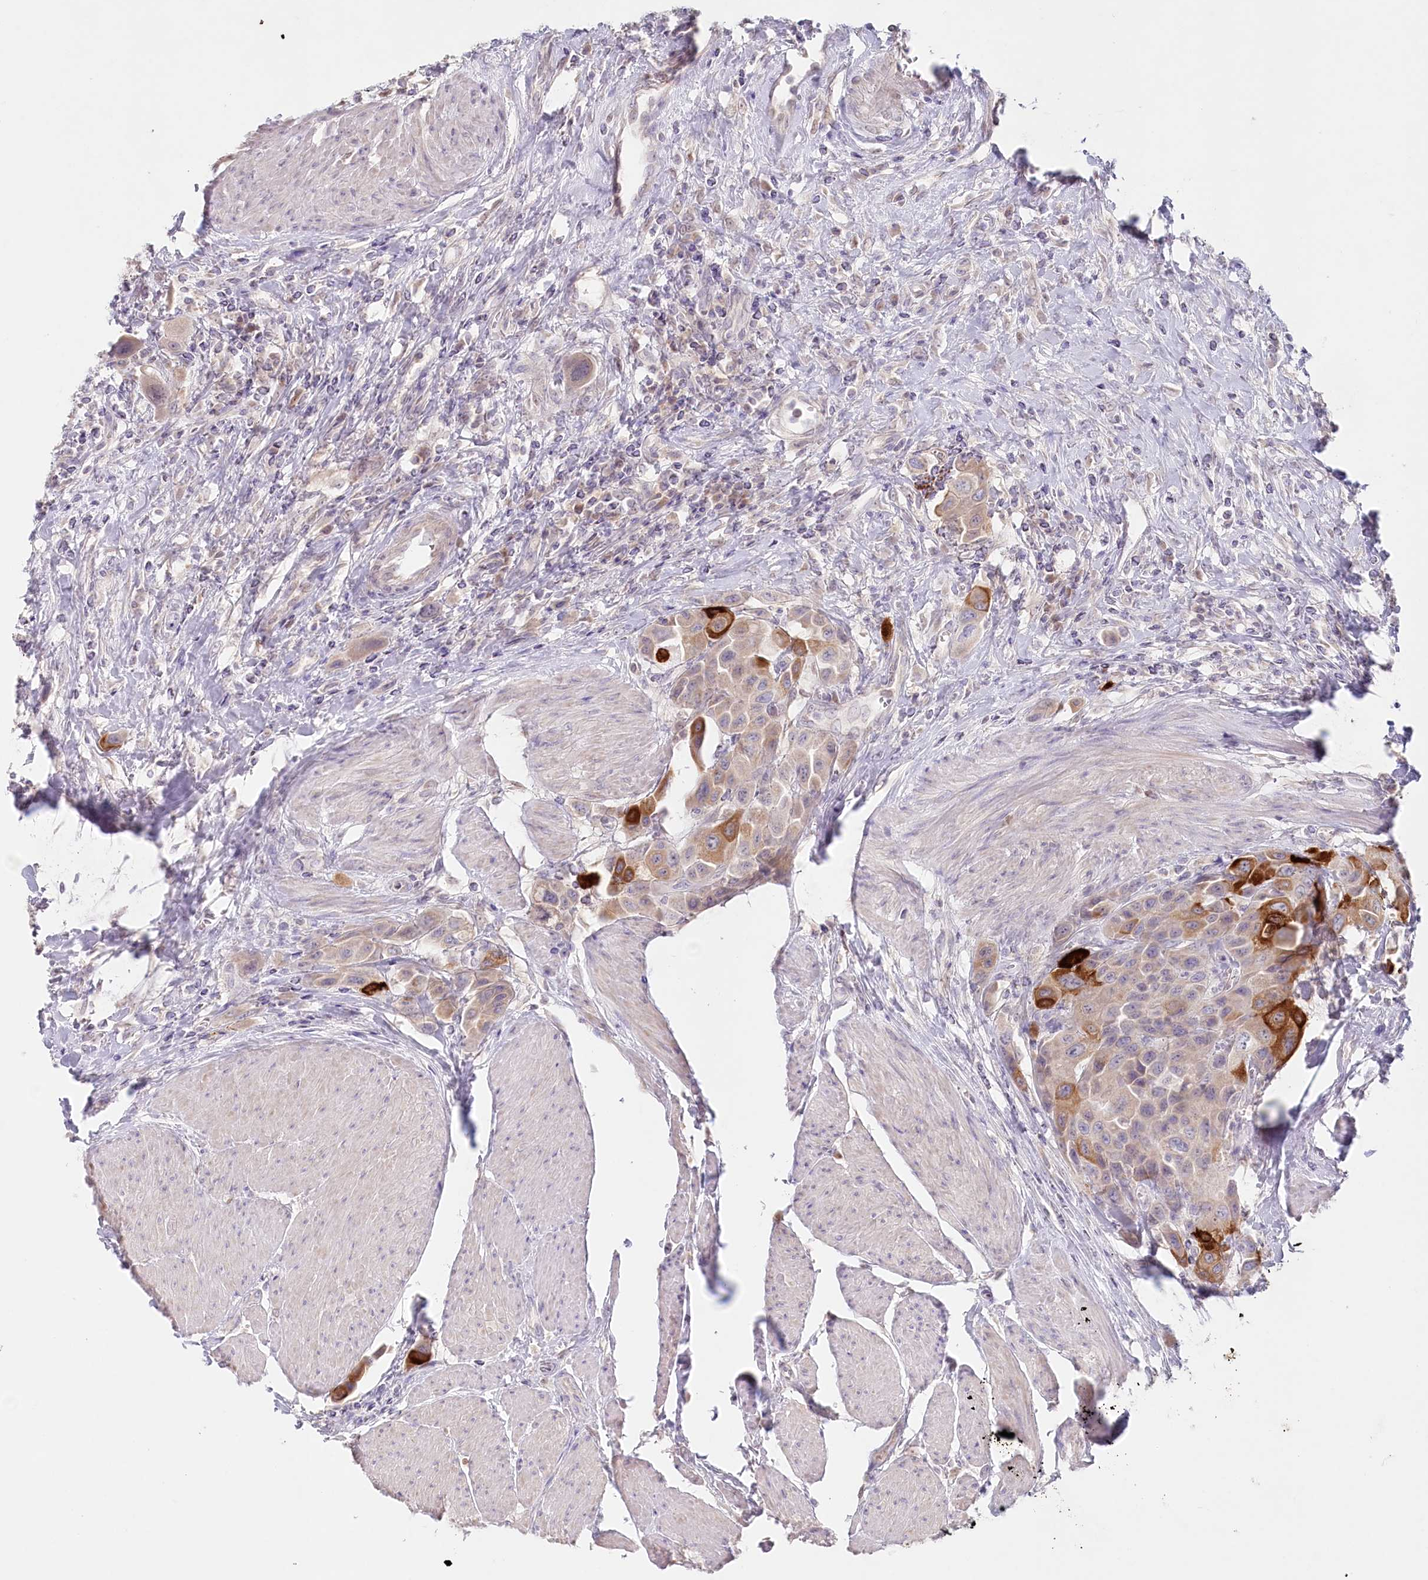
{"staining": {"intensity": "strong", "quantity": "<25%", "location": "cytoplasmic/membranous"}, "tissue": "urothelial cancer", "cell_type": "Tumor cells", "image_type": "cancer", "snomed": [{"axis": "morphology", "description": "Urothelial carcinoma, High grade"}, {"axis": "topography", "description": "Urinary bladder"}], "caption": "Urothelial cancer stained with DAB (3,3'-diaminobenzidine) immunohistochemistry (IHC) displays medium levels of strong cytoplasmic/membranous staining in about <25% of tumor cells.", "gene": "PSAPL1", "patient": {"sex": "male", "age": 50}}